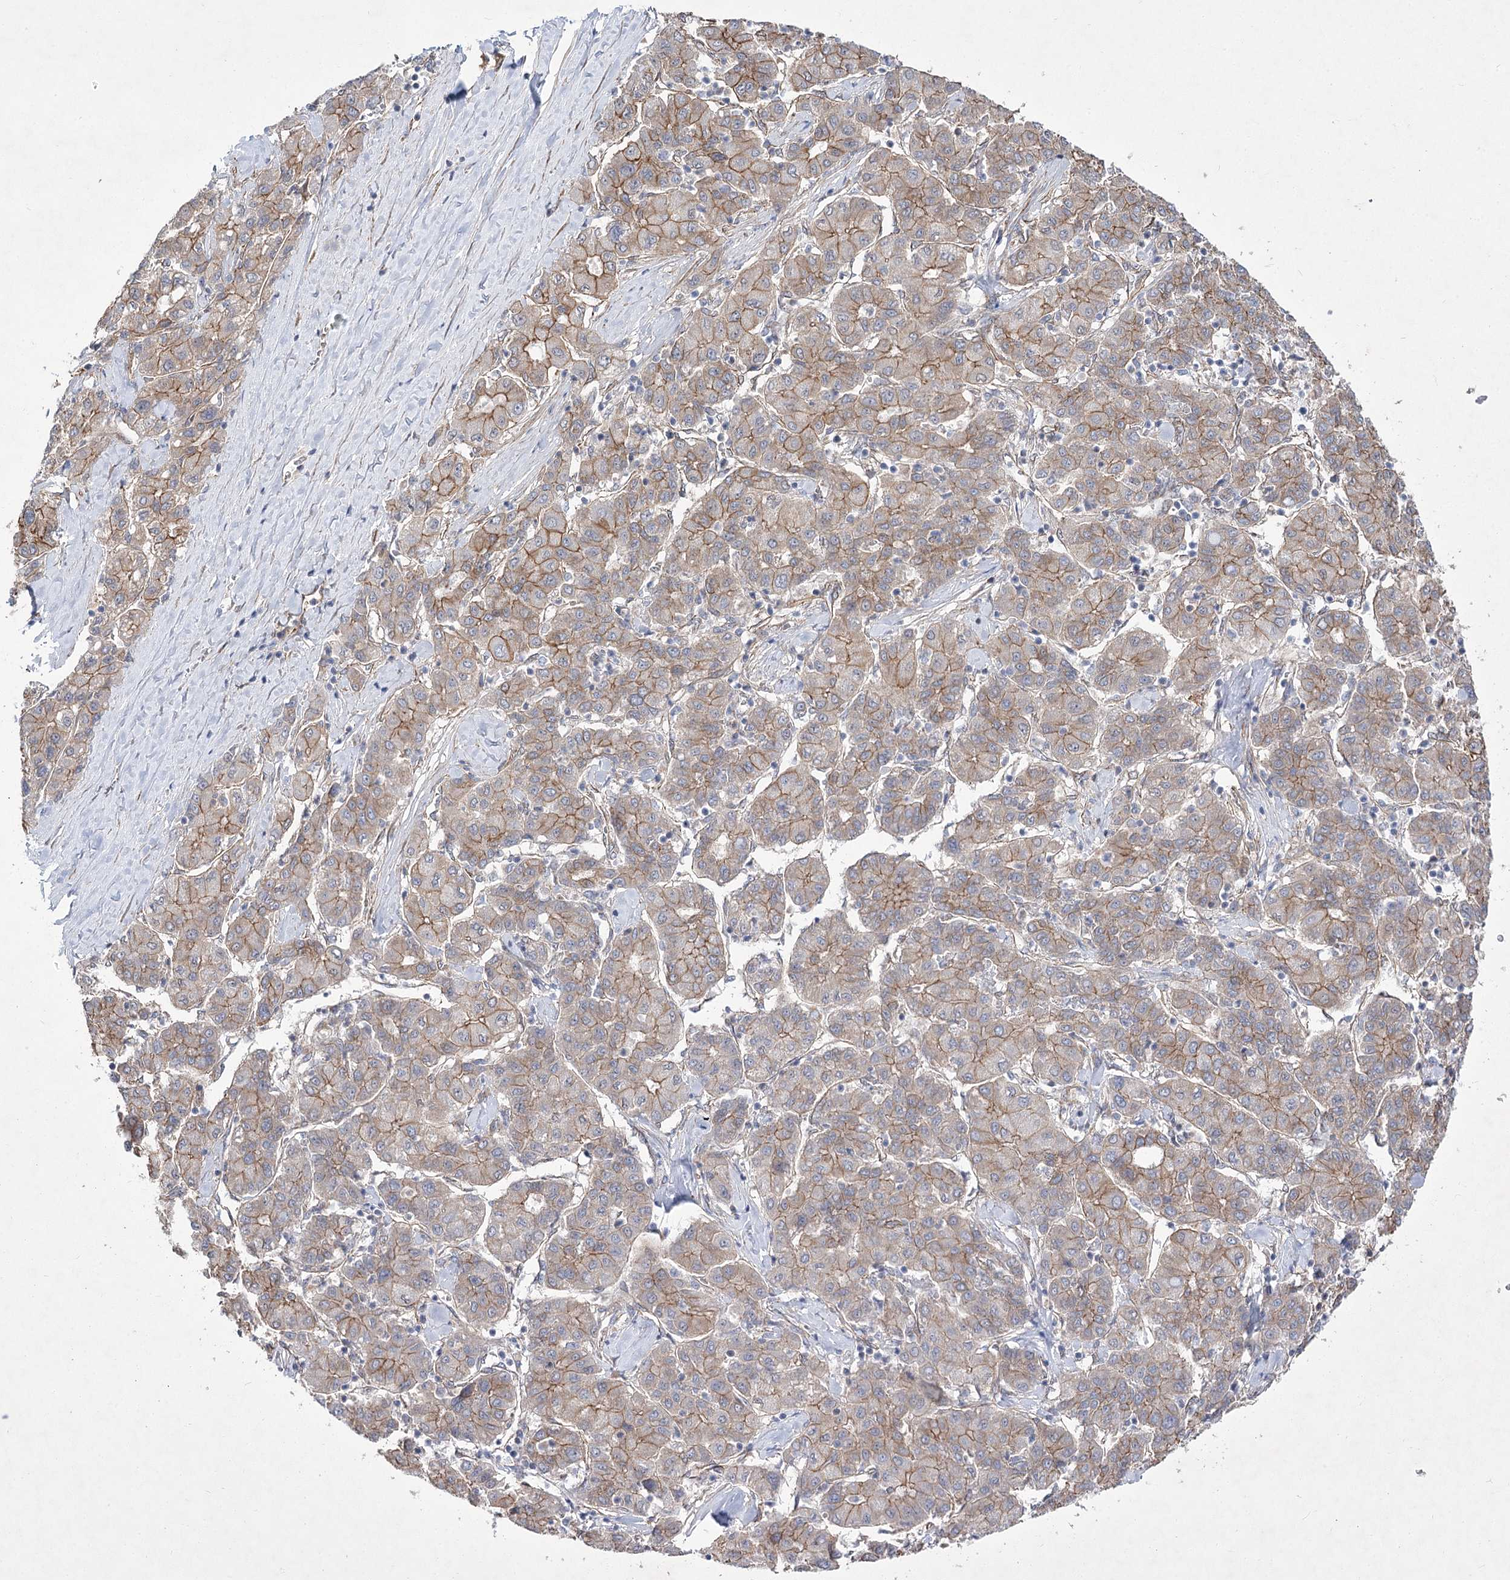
{"staining": {"intensity": "moderate", "quantity": ">75%", "location": "cytoplasmic/membranous"}, "tissue": "liver cancer", "cell_type": "Tumor cells", "image_type": "cancer", "snomed": [{"axis": "morphology", "description": "Carcinoma, Hepatocellular, NOS"}, {"axis": "topography", "description": "Liver"}], "caption": "Immunohistochemical staining of human hepatocellular carcinoma (liver) exhibits moderate cytoplasmic/membranous protein positivity in approximately >75% of tumor cells.", "gene": "SH3BP5L", "patient": {"sex": "male", "age": 65}}